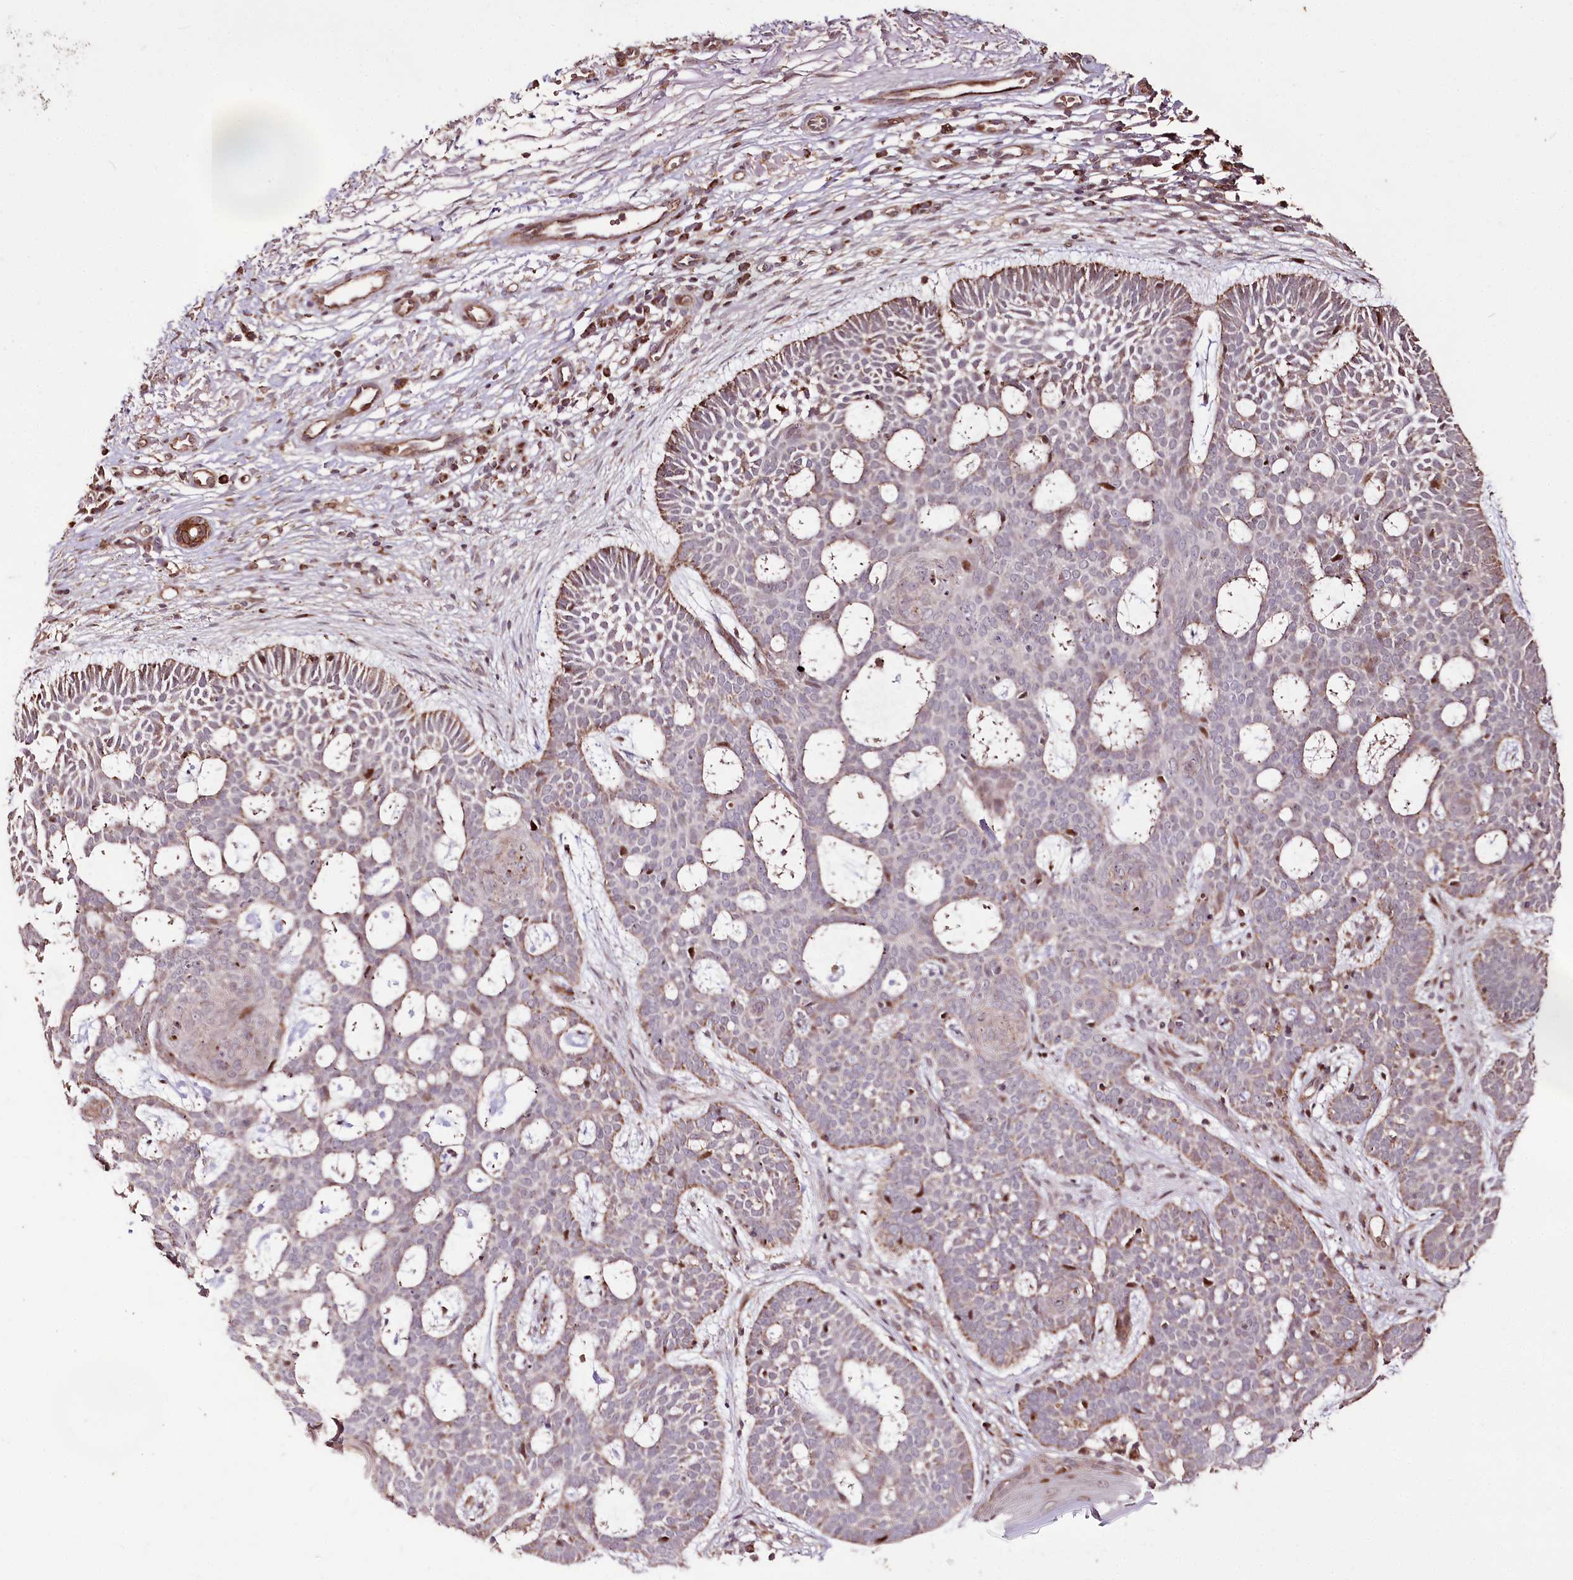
{"staining": {"intensity": "moderate", "quantity": "25%-75%", "location": "cytoplasmic/membranous"}, "tissue": "skin cancer", "cell_type": "Tumor cells", "image_type": "cancer", "snomed": [{"axis": "morphology", "description": "Basal cell carcinoma"}, {"axis": "topography", "description": "Skin"}], "caption": "DAB (3,3'-diaminobenzidine) immunohistochemical staining of human skin cancer demonstrates moderate cytoplasmic/membranous protein staining in approximately 25%-75% of tumor cells.", "gene": "CARD19", "patient": {"sex": "male", "age": 85}}